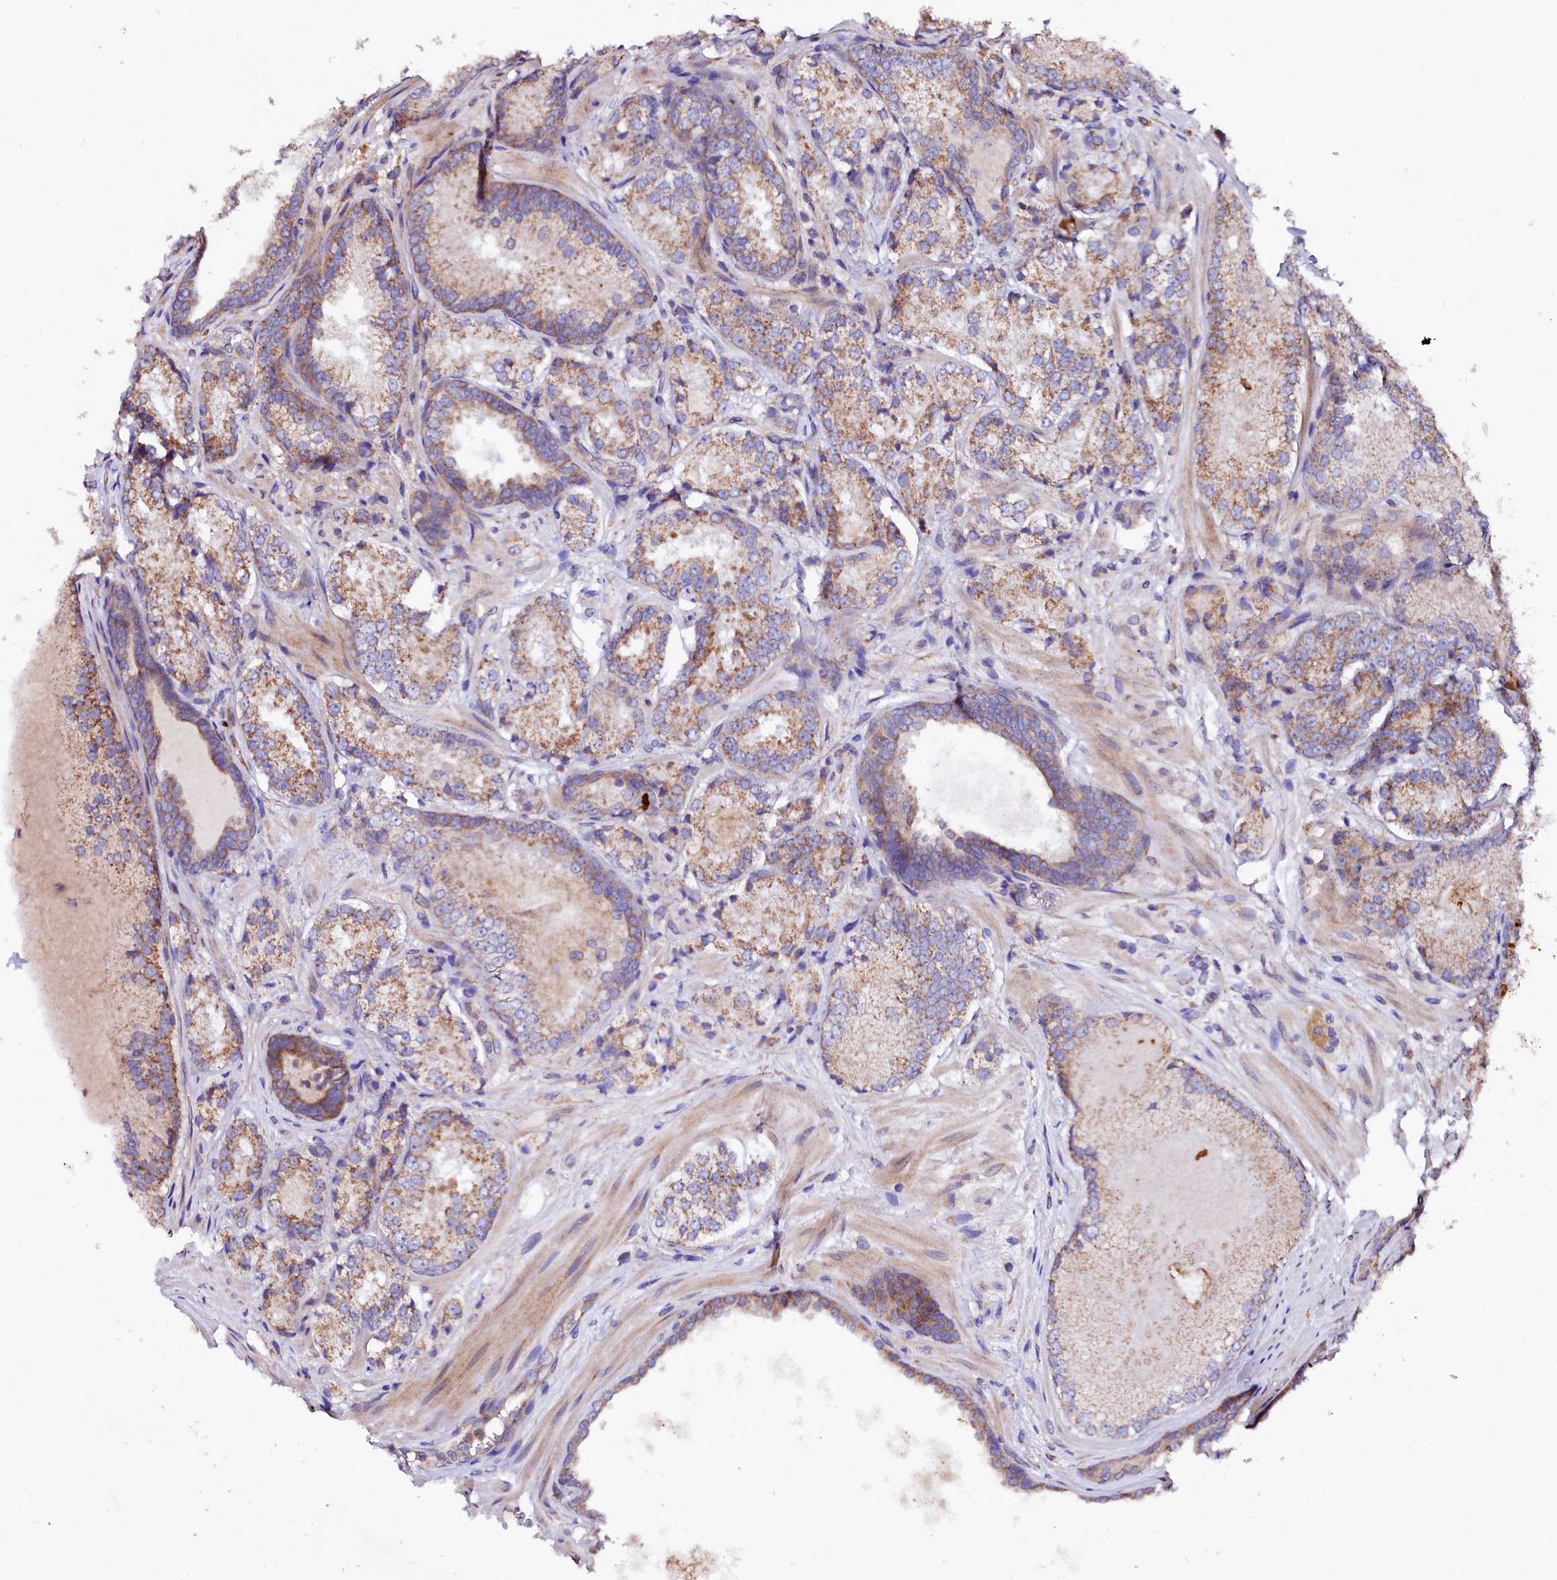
{"staining": {"intensity": "weak", "quantity": ">75%", "location": "cytoplasmic/membranous"}, "tissue": "prostate cancer", "cell_type": "Tumor cells", "image_type": "cancer", "snomed": [{"axis": "morphology", "description": "Adenocarcinoma, Low grade"}, {"axis": "topography", "description": "Prostate"}], "caption": "Tumor cells demonstrate low levels of weak cytoplasmic/membranous staining in about >75% of cells in prostate cancer (low-grade adenocarcinoma).", "gene": "UBE3C", "patient": {"sex": "male", "age": 74}}